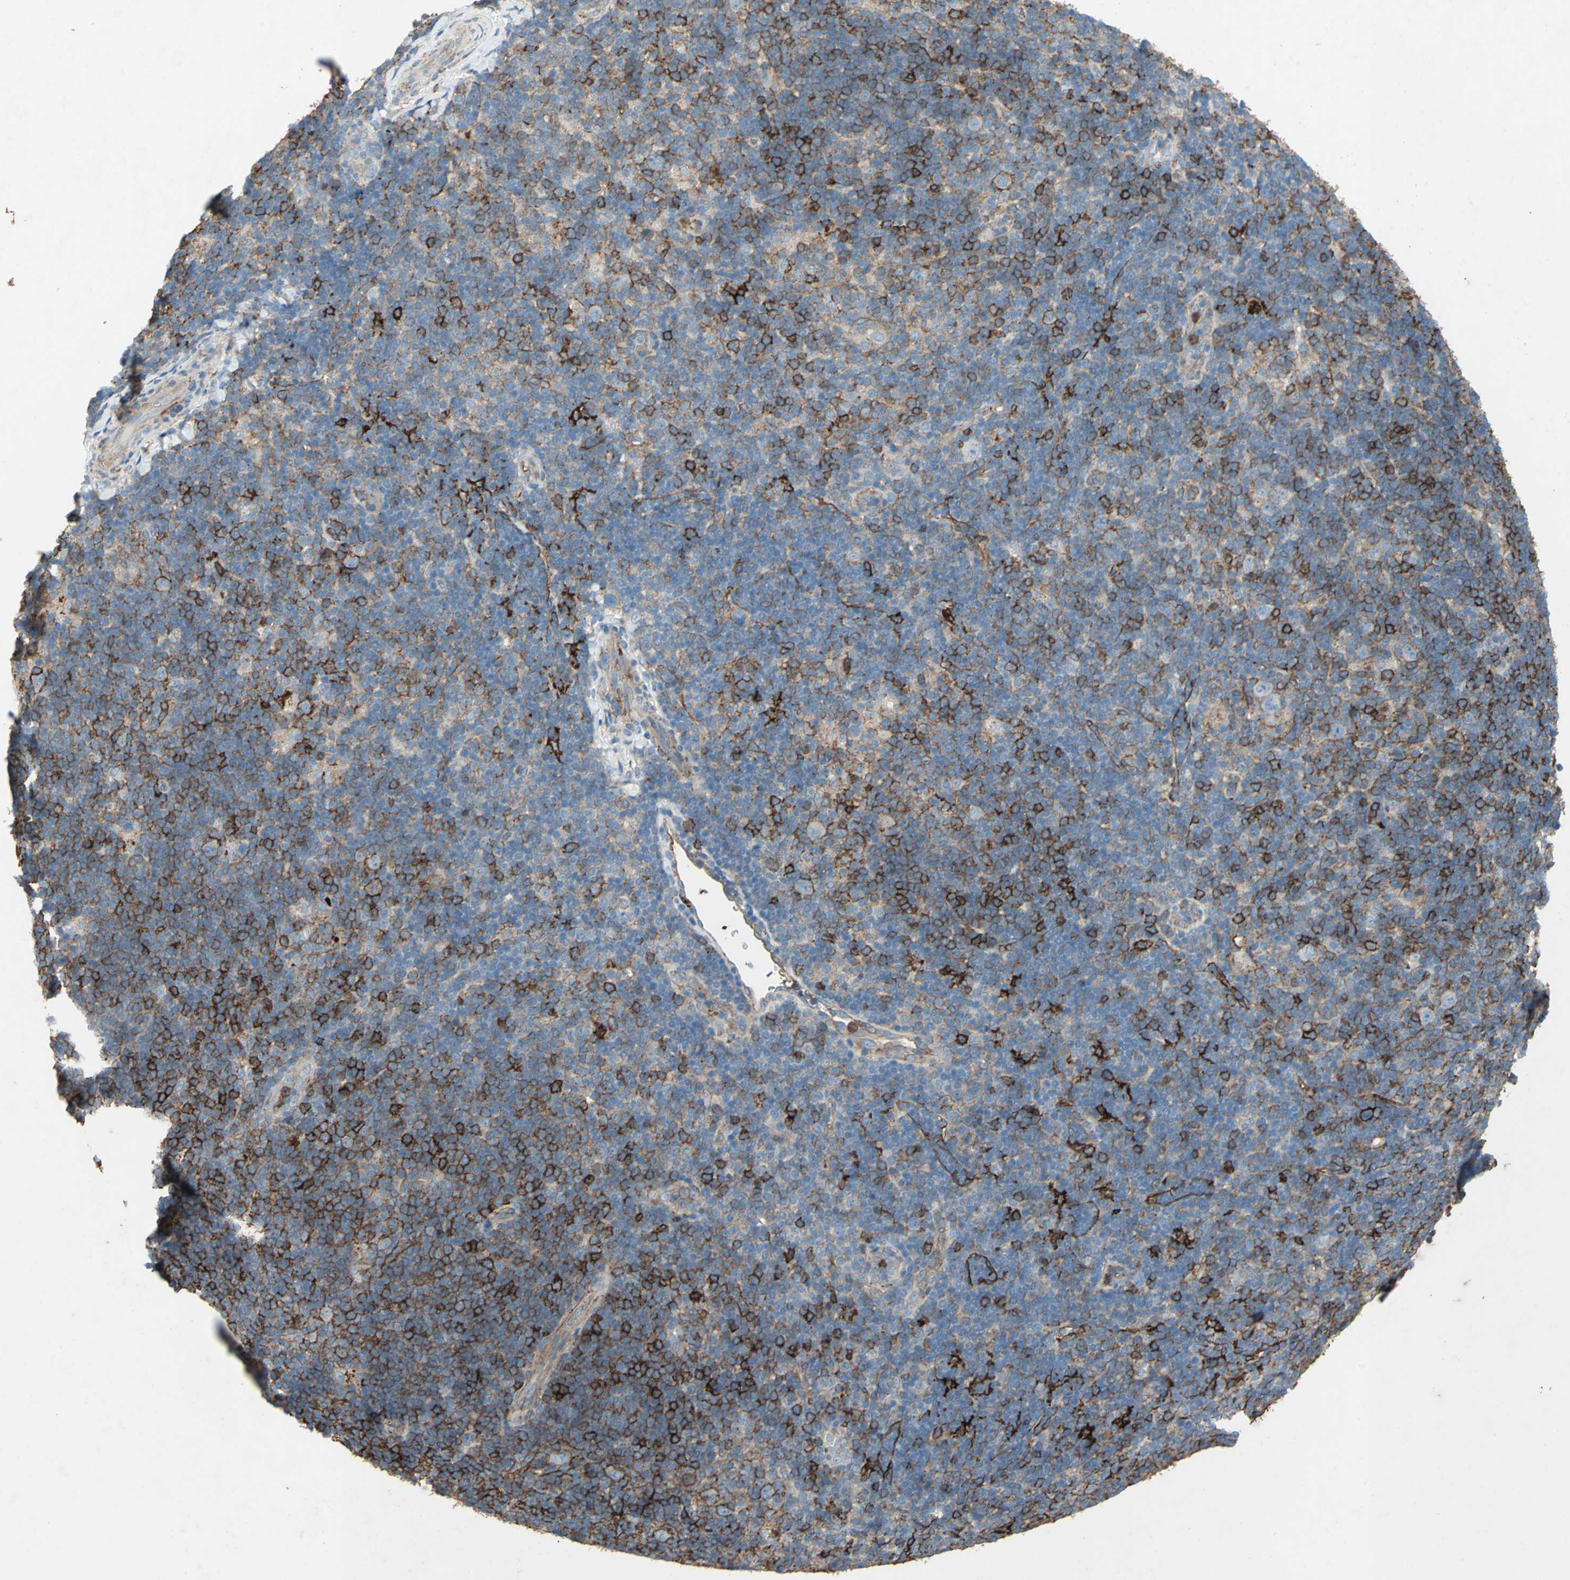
{"staining": {"intensity": "strong", "quantity": "25%-75%", "location": "cytoplasmic/membranous"}, "tissue": "lymphoma", "cell_type": "Tumor cells", "image_type": "cancer", "snomed": [{"axis": "morphology", "description": "Hodgkin's disease, NOS"}, {"axis": "topography", "description": "Lymph node"}], "caption": "Immunohistochemistry photomicrograph of neoplastic tissue: human lymphoma stained using immunohistochemistry (IHC) displays high levels of strong protein expression localized specifically in the cytoplasmic/membranous of tumor cells, appearing as a cytoplasmic/membranous brown color.", "gene": "CCR6", "patient": {"sex": "female", "age": 57}}